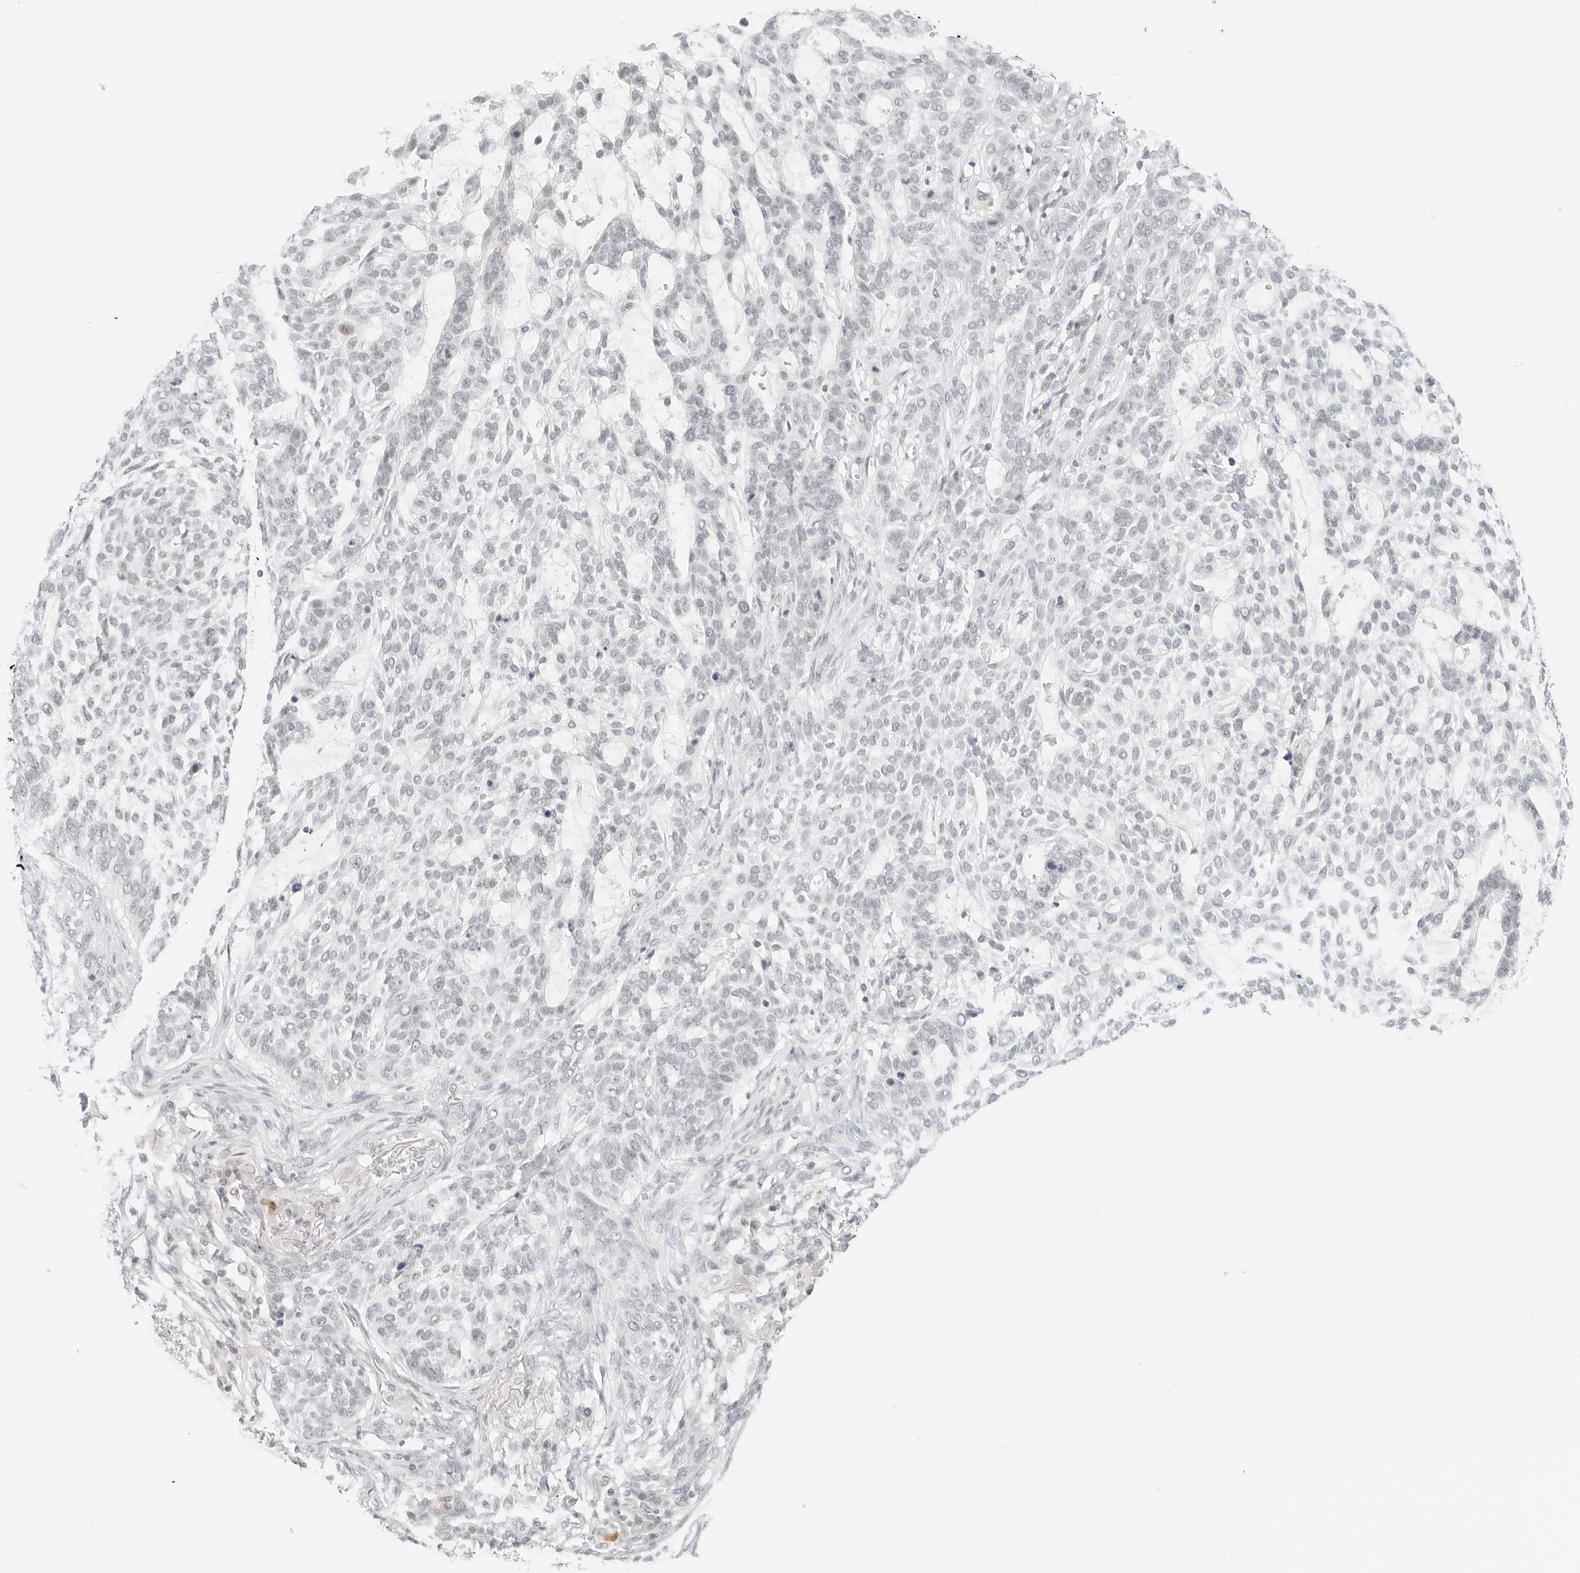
{"staining": {"intensity": "negative", "quantity": "none", "location": "none"}, "tissue": "skin cancer", "cell_type": "Tumor cells", "image_type": "cancer", "snomed": [{"axis": "morphology", "description": "Basal cell carcinoma"}, {"axis": "topography", "description": "Skin"}], "caption": "There is no significant positivity in tumor cells of skin basal cell carcinoma. Brightfield microscopy of immunohistochemistry (IHC) stained with DAB (brown) and hematoxylin (blue), captured at high magnification.", "gene": "NEO1", "patient": {"sex": "female", "age": 64}}